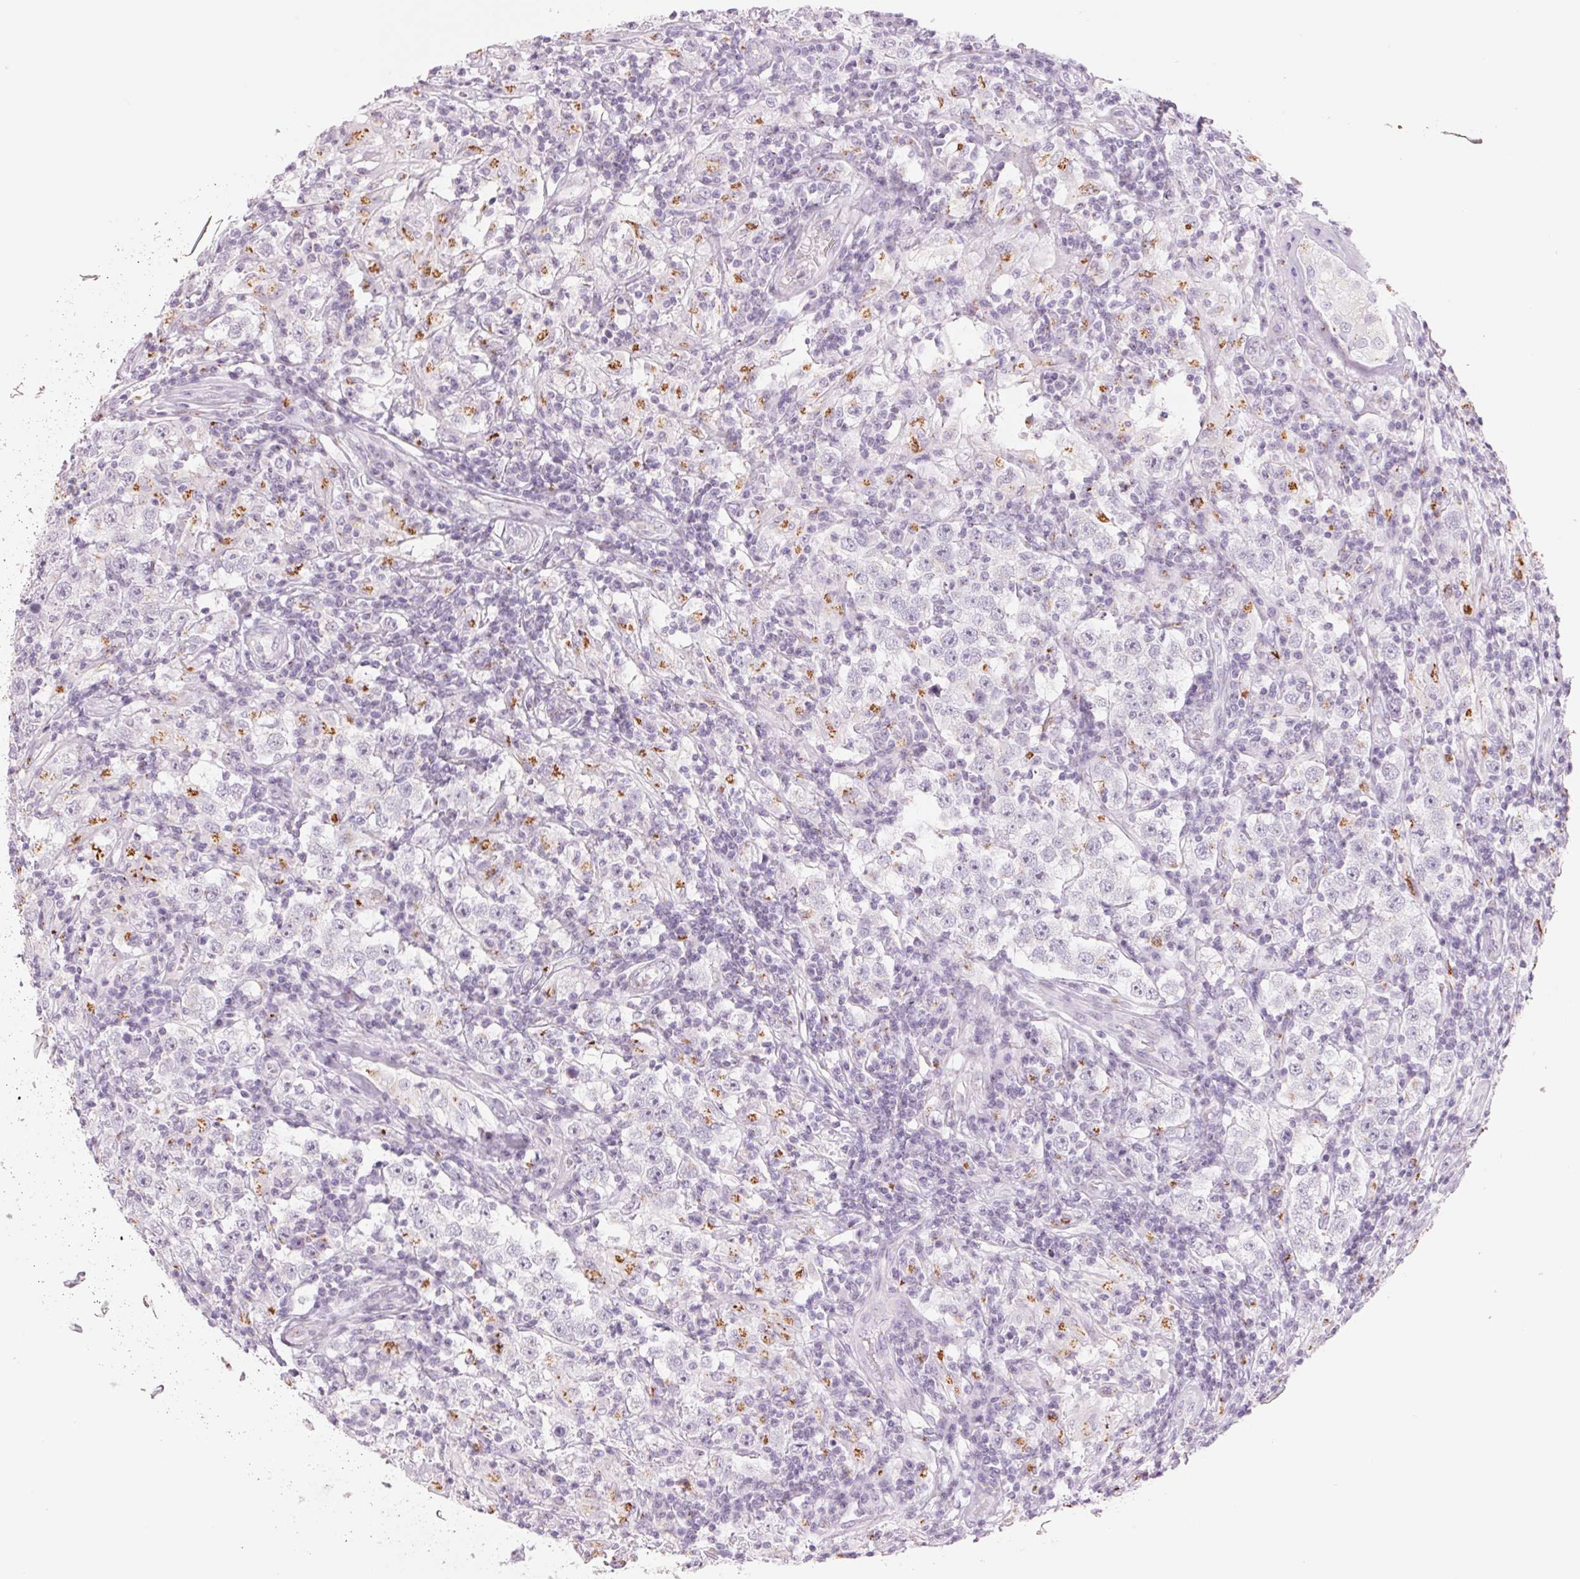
{"staining": {"intensity": "moderate", "quantity": "<25%", "location": "cytoplasmic/membranous"}, "tissue": "urothelial cancer", "cell_type": "Tumor cells", "image_type": "cancer", "snomed": [{"axis": "morphology", "description": "Normal tissue, NOS"}, {"axis": "morphology", "description": "Urothelial carcinoma, High grade"}, {"axis": "morphology", "description": "Seminoma, NOS"}, {"axis": "morphology", "description": "Carcinoma, Embryonal, NOS"}, {"axis": "topography", "description": "Urinary bladder"}, {"axis": "topography", "description": "Testis"}], "caption": "This micrograph reveals immunohistochemistry (IHC) staining of urothelial cancer, with low moderate cytoplasmic/membranous positivity in about <25% of tumor cells.", "gene": "GALNT7", "patient": {"sex": "male", "age": 41}}